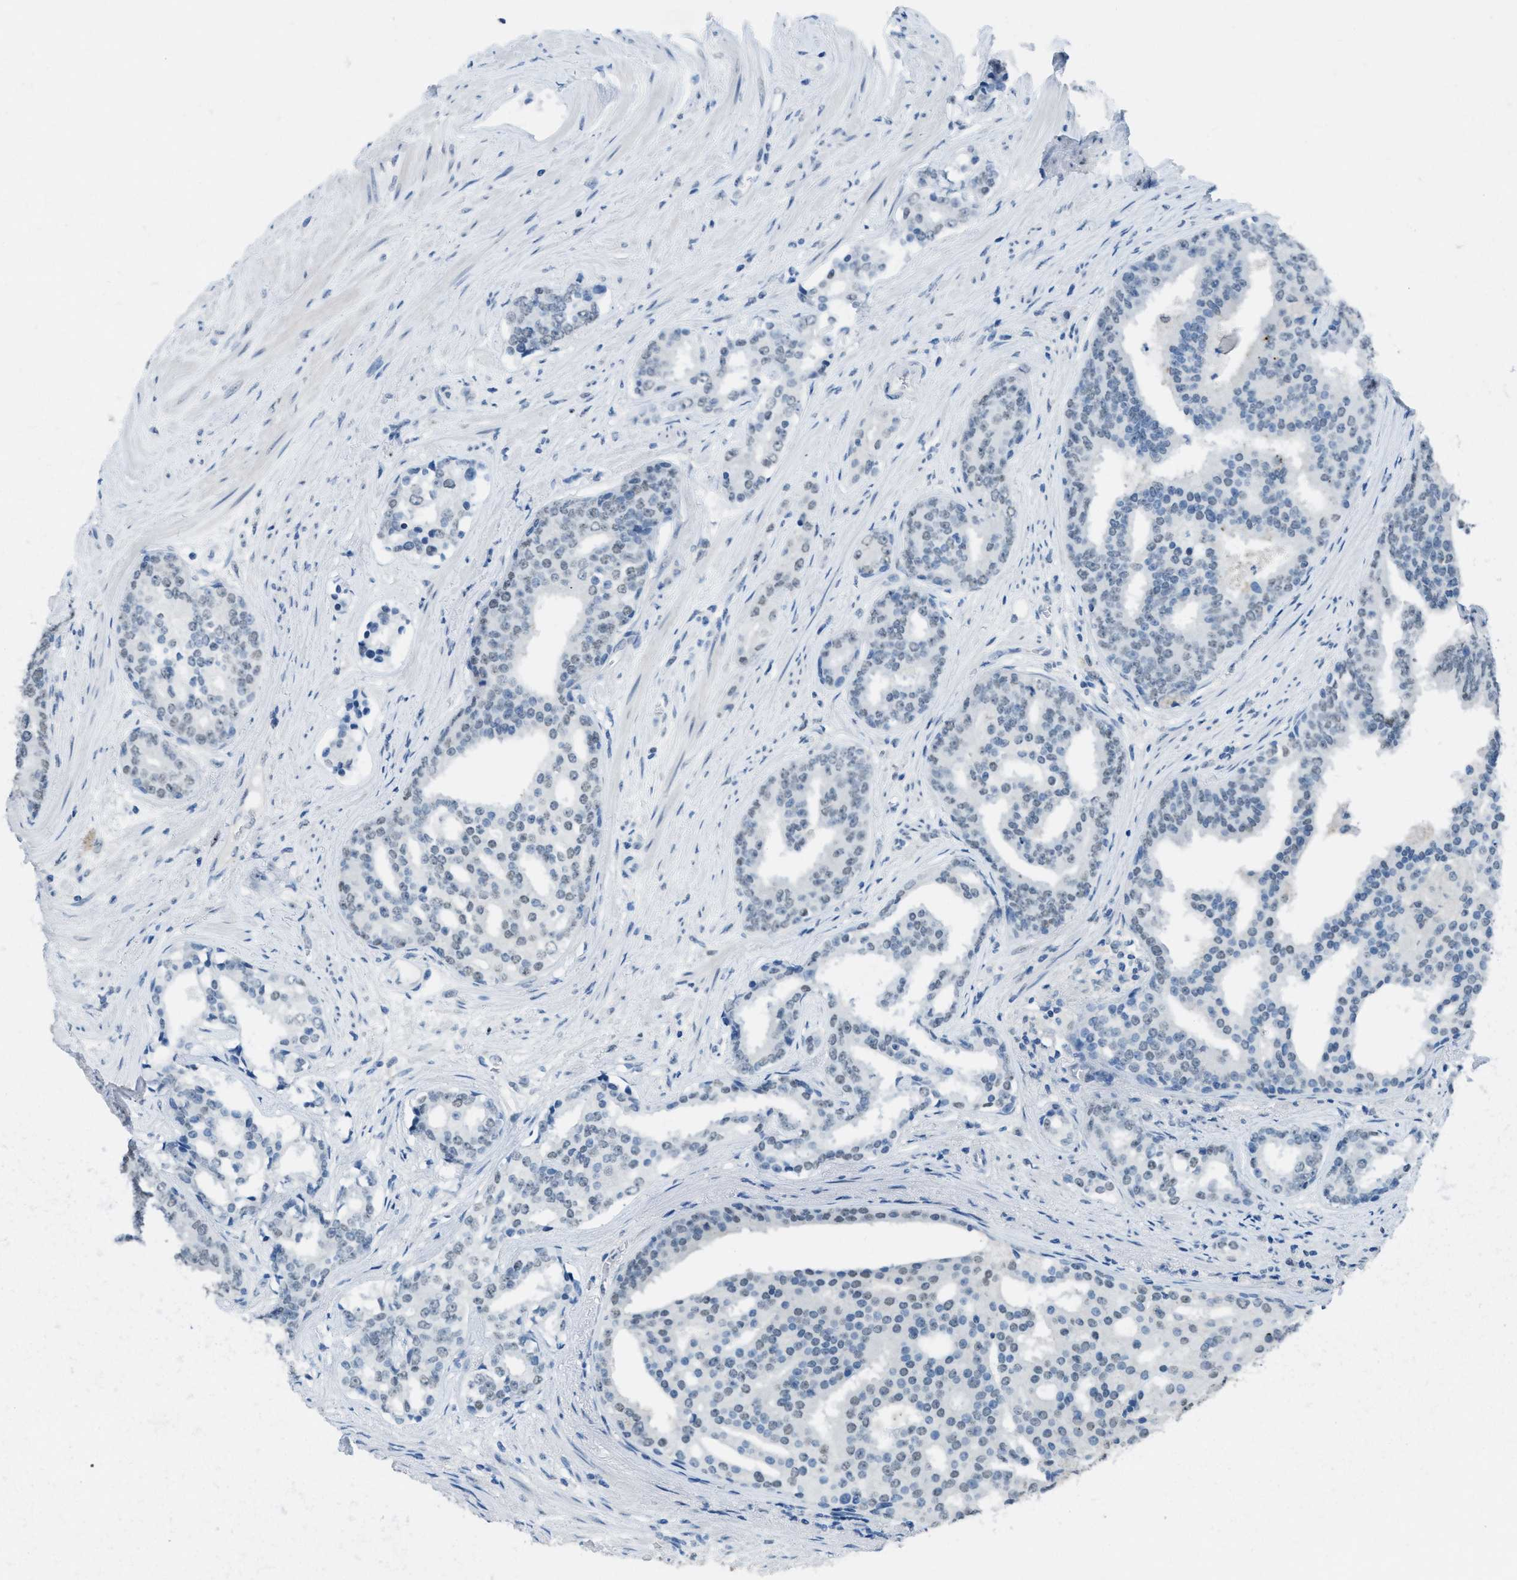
{"staining": {"intensity": "negative", "quantity": "none", "location": "none"}, "tissue": "prostate cancer", "cell_type": "Tumor cells", "image_type": "cancer", "snomed": [{"axis": "morphology", "description": "Adenocarcinoma, High grade"}, {"axis": "topography", "description": "Prostate"}], "caption": "A high-resolution photomicrograph shows immunohistochemistry (IHC) staining of prostate cancer, which shows no significant expression in tumor cells.", "gene": "TTC13", "patient": {"sex": "male", "age": 71}}